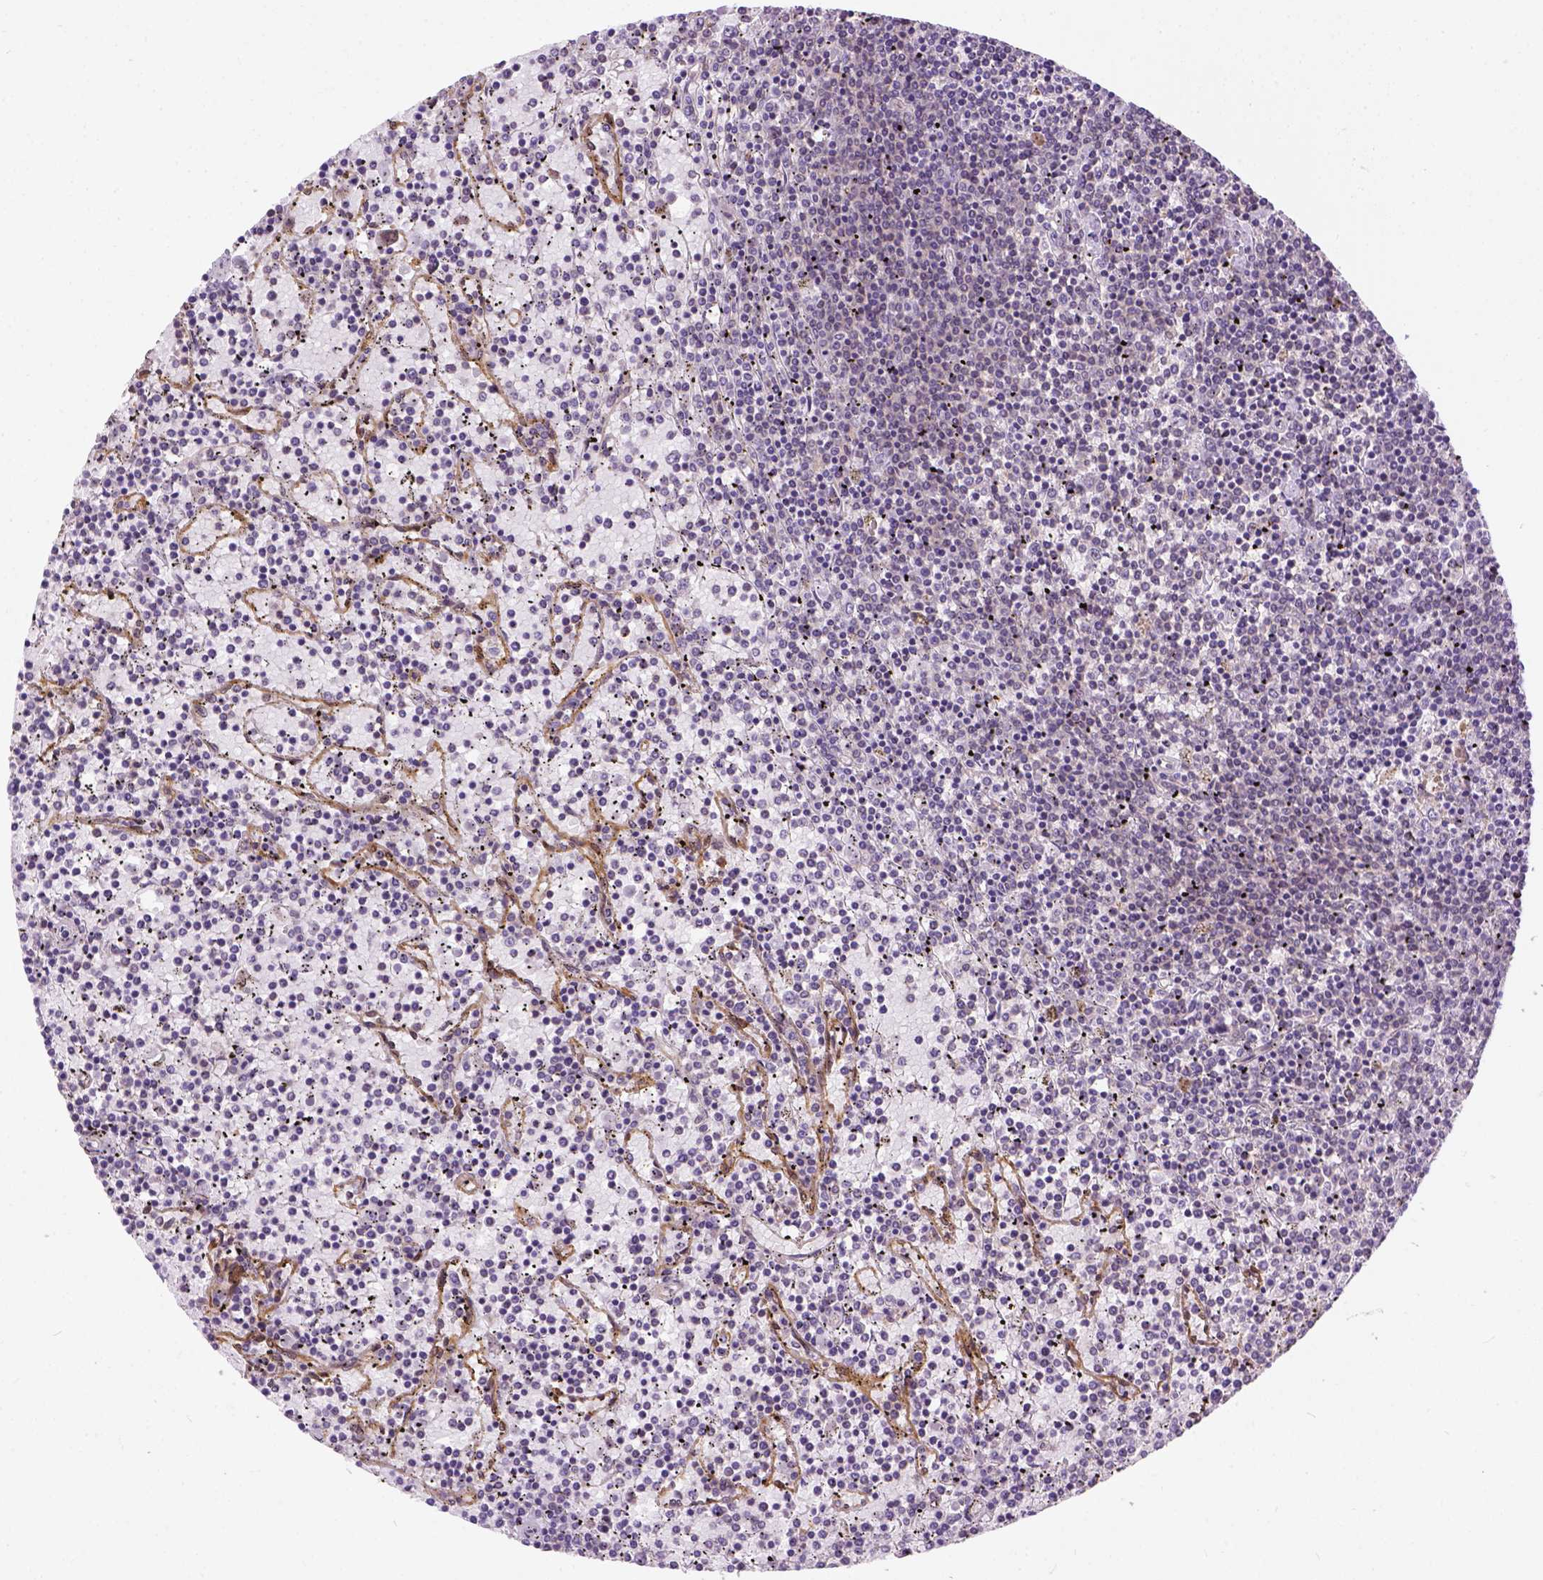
{"staining": {"intensity": "negative", "quantity": "none", "location": "none"}, "tissue": "lymphoma", "cell_type": "Tumor cells", "image_type": "cancer", "snomed": [{"axis": "morphology", "description": "Malignant lymphoma, non-Hodgkin's type, Low grade"}, {"axis": "topography", "description": "Spleen"}], "caption": "An image of human lymphoma is negative for staining in tumor cells. (DAB immunohistochemistry, high magnification).", "gene": "KAZN", "patient": {"sex": "female", "age": 77}}